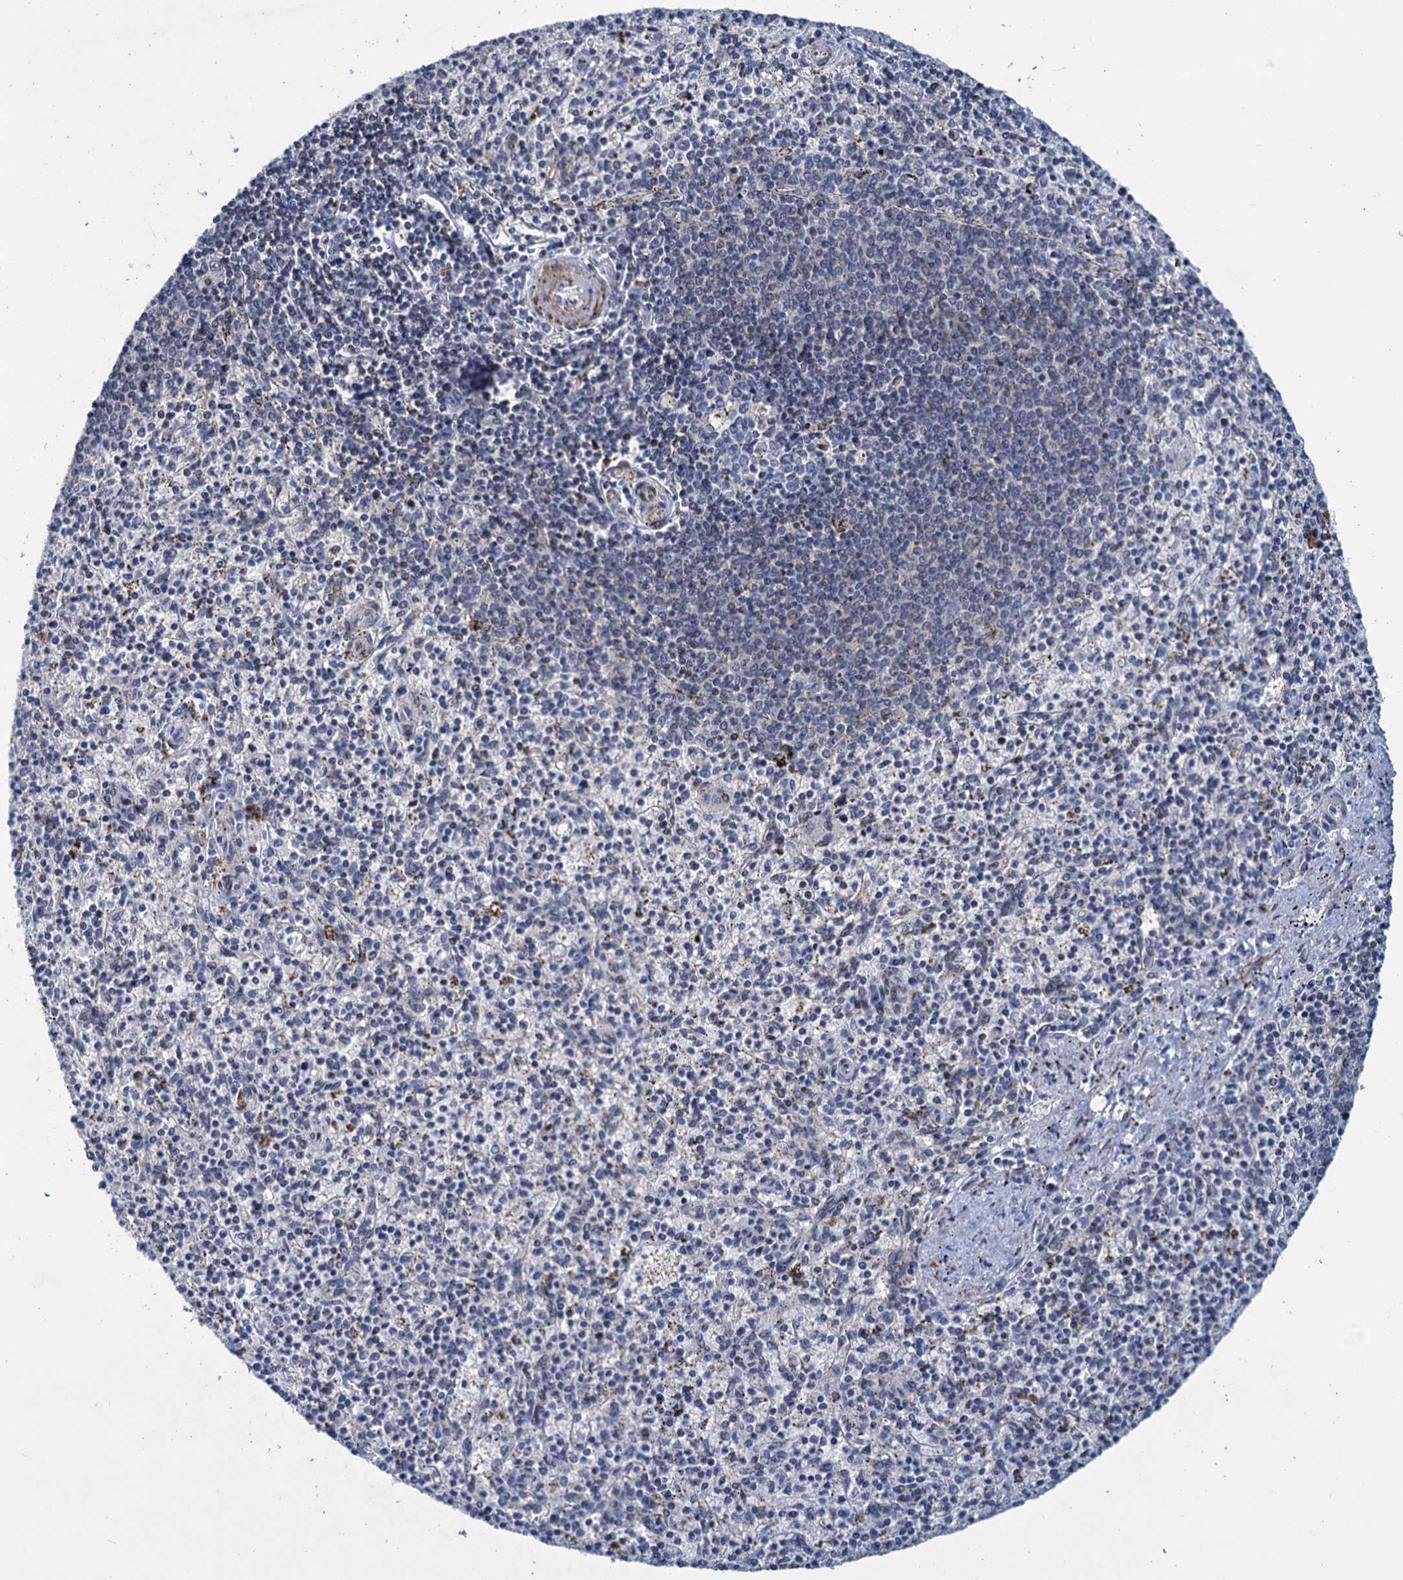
{"staining": {"intensity": "negative", "quantity": "none", "location": "none"}, "tissue": "spleen", "cell_type": "Cells in red pulp", "image_type": "normal", "snomed": [{"axis": "morphology", "description": "Normal tissue, NOS"}, {"axis": "topography", "description": "Spleen"}], "caption": "A high-resolution image shows immunohistochemistry (IHC) staining of benign spleen, which displays no significant expression in cells in red pulp. (Immunohistochemistry, brightfield microscopy, high magnification).", "gene": "ESYT3", "patient": {"sex": "male", "age": 72}}